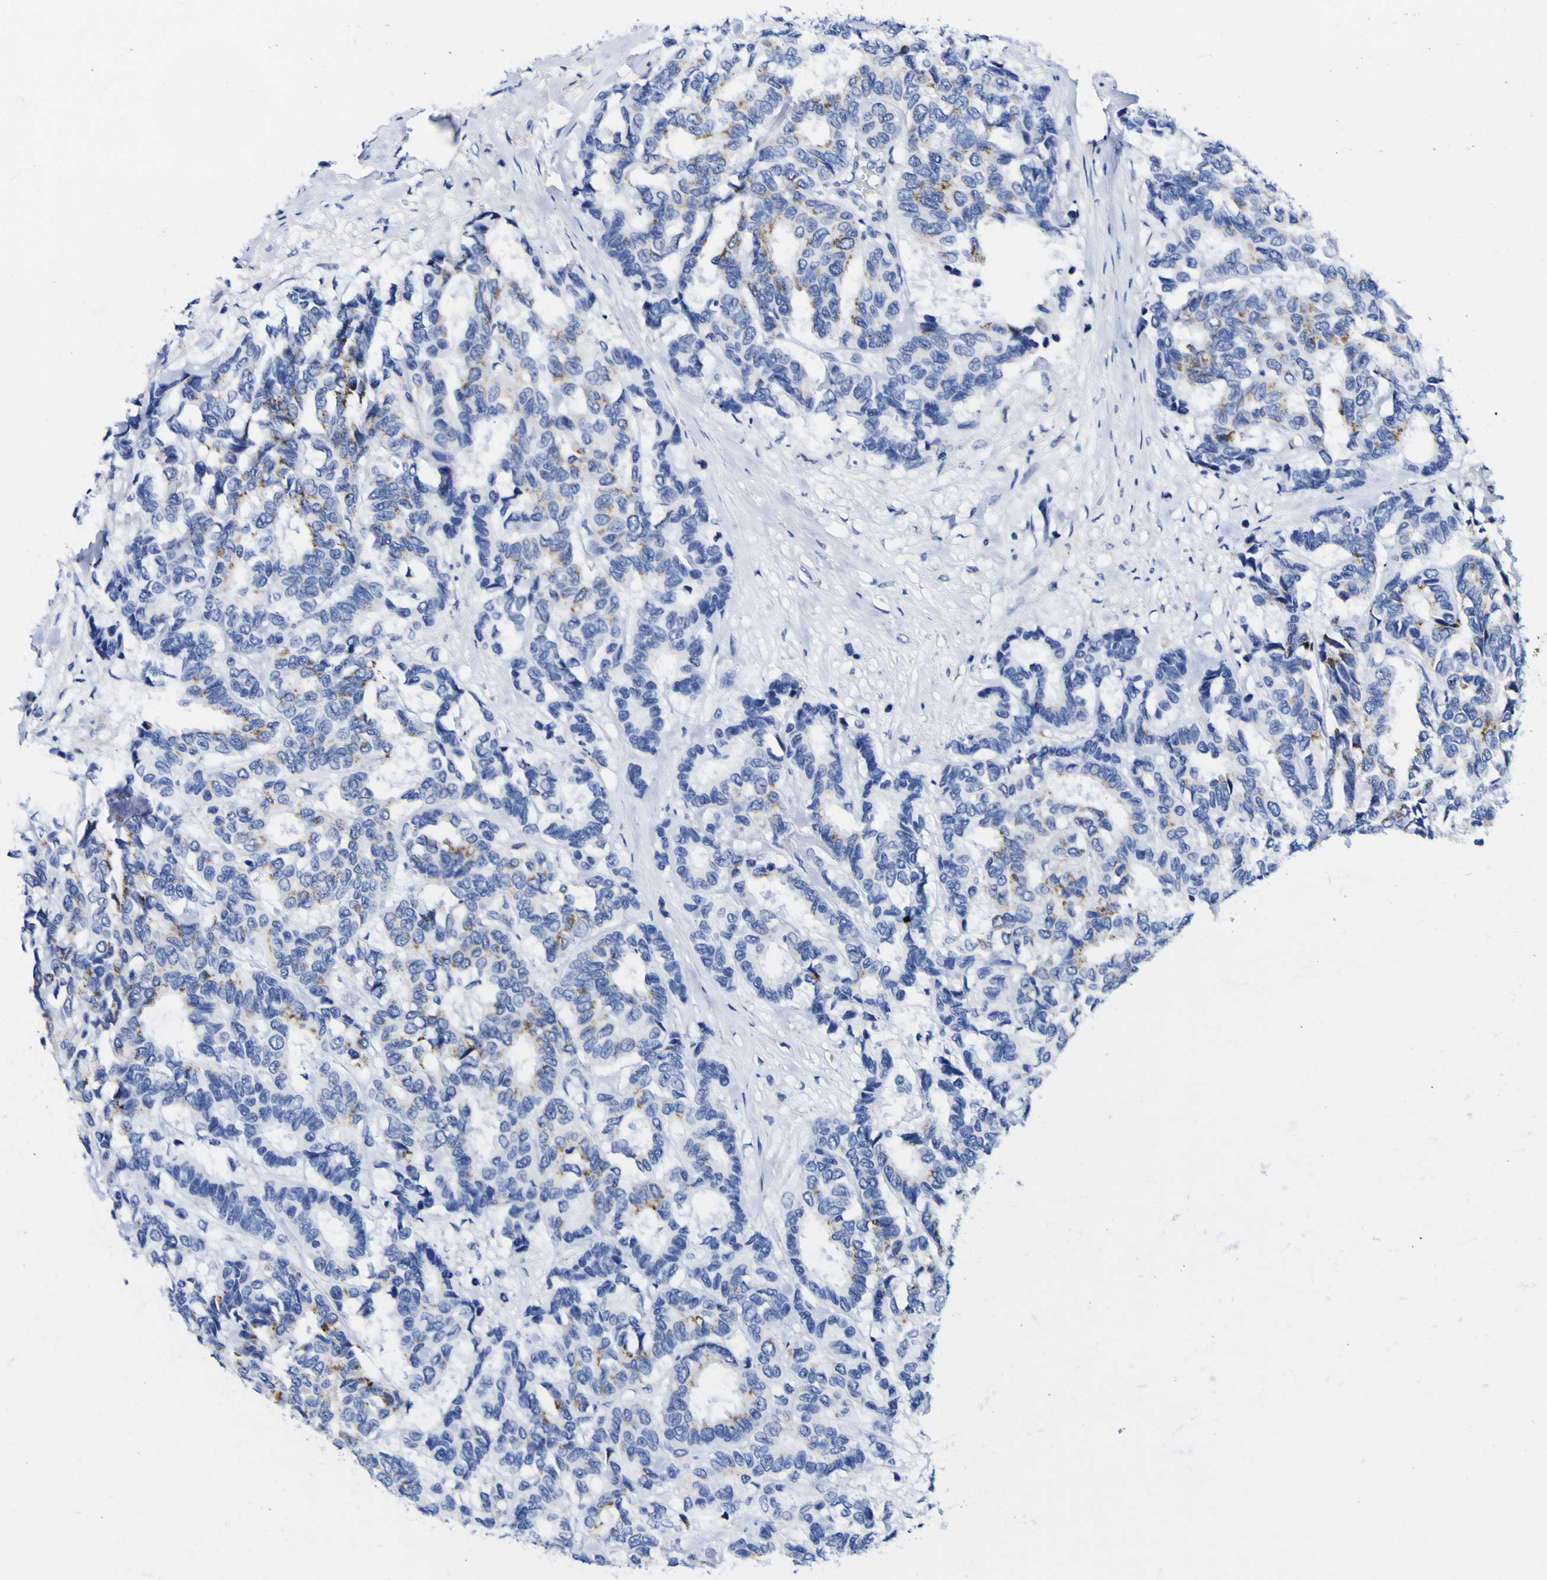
{"staining": {"intensity": "moderate", "quantity": "<25%", "location": "cytoplasmic/membranous"}, "tissue": "breast cancer", "cell_type": "Tumor cells", "image_type": "cancer", "snomed": [{"axis": "morphology", "description": "Duct carcinoma"}, {"axis": "topography", "description": "Breast"}], "caption": "IHC staining of intraductal carcinoma (breast), which shows low levels of moderate cytoplasmic/membranous expression in approximately <25% of tumor cells indicating moderate cytoplasmic/membranous protein positivity. The staining was performed using DAB (3,3'-diaminobenzidine) (brown) for protein detection and nuclei were counterstained in hematoxylin (blue).", "gene": "HLA-DQA1", "patient": {"sex": "female", "age": 87}}